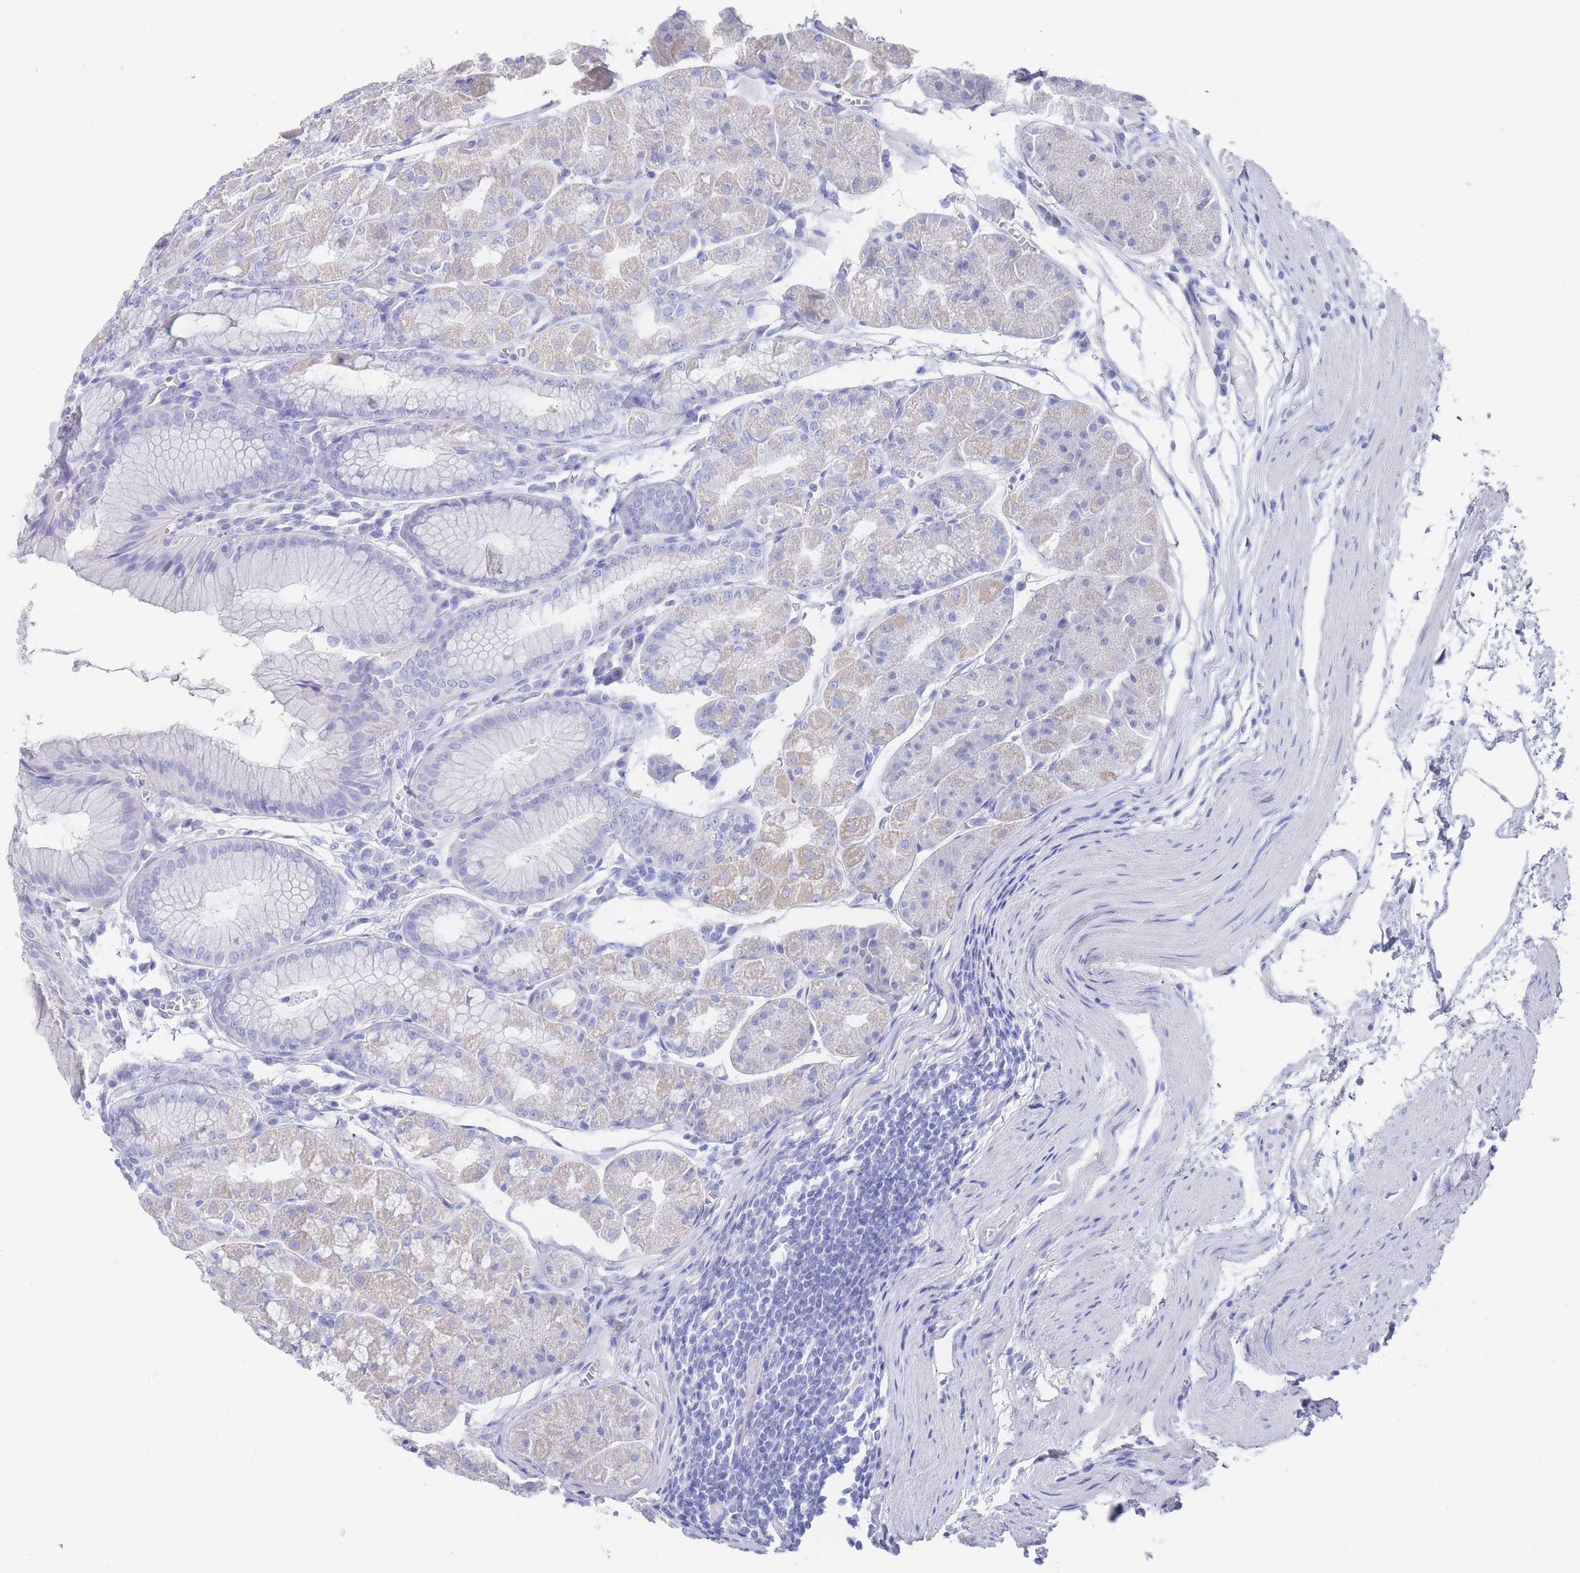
{"staining": {"intensity": "negative", "quantity": "none", "location": "none"}, "tissue": "stomach", "cell_type": "Glandular cells", "image_type": "normal", "snomed": [{"axis": "morphology", "description": "Normal tissue, NOS"}, {"axis": "topography", "description": "Stomach"}], "caption": "Histopathology image shows no protein staining in glandular cells of benign stomach.", "gene": "LRRC37A2", "patient": {"sex": "male", "age": 55}}